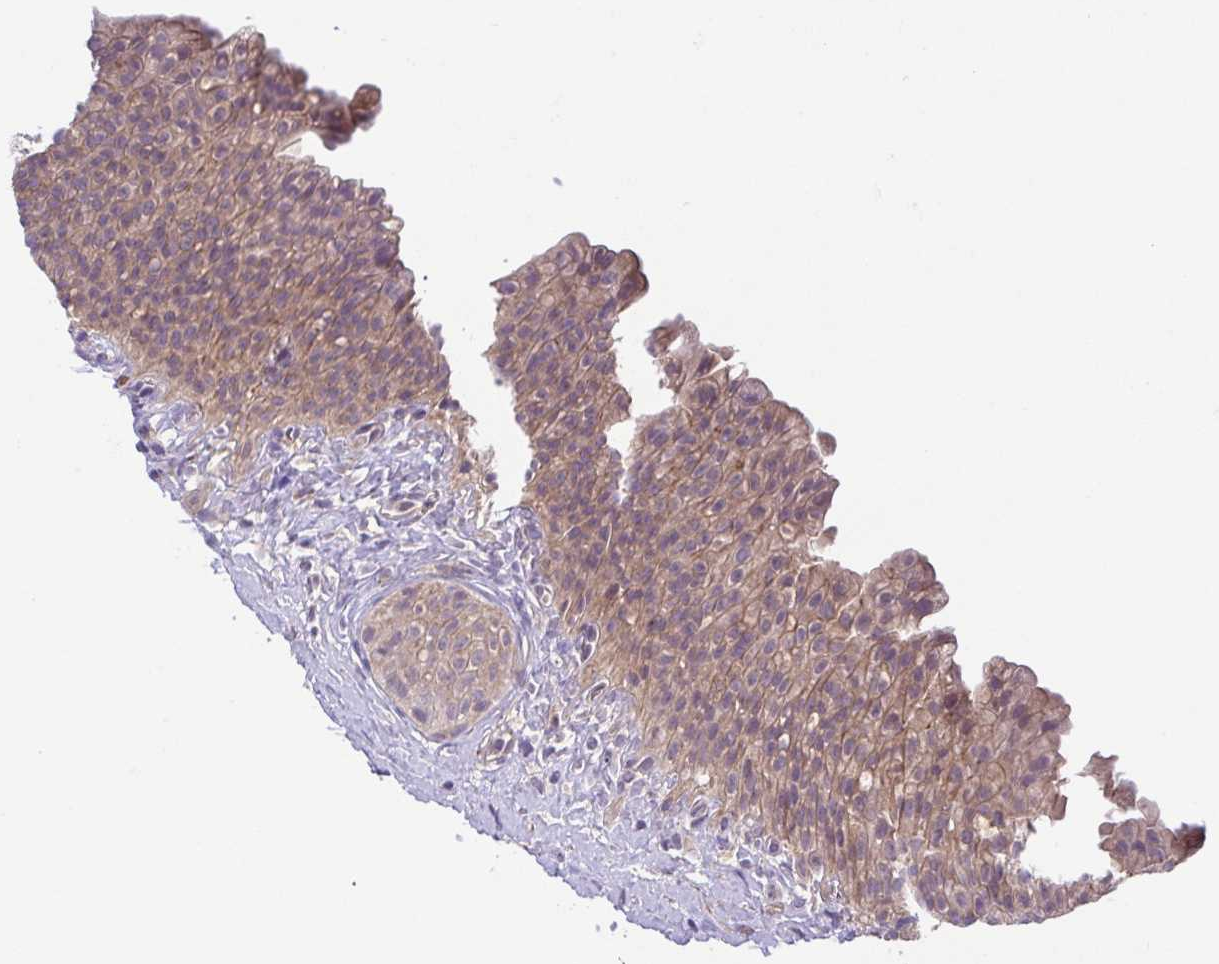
{"staining": {"intensity": "weak", "quantity": "25%-75%", "location": "cytoplasmic/membranous"}, "tissue": "urinary bladder", "cell_type": "Urothelial cells", "image_type": "normal", "snomed": [{"axis": "morphology", "description": "Normal tissue, NOS"}, {"axis": "topography", "description": "Urinary bladder"}, {"axis": "topography", "description": "Prostate"}], "caption": "A micrograph of urinary bladder stained for a protein demonstrates weak cytoplasmic/membranous brown staining in urothelial cells. (DAB IHC, brown staining for protein, blue staining for nuclei).", "gene": "IDE", "patient": {"sex": "male", "age": 76}}